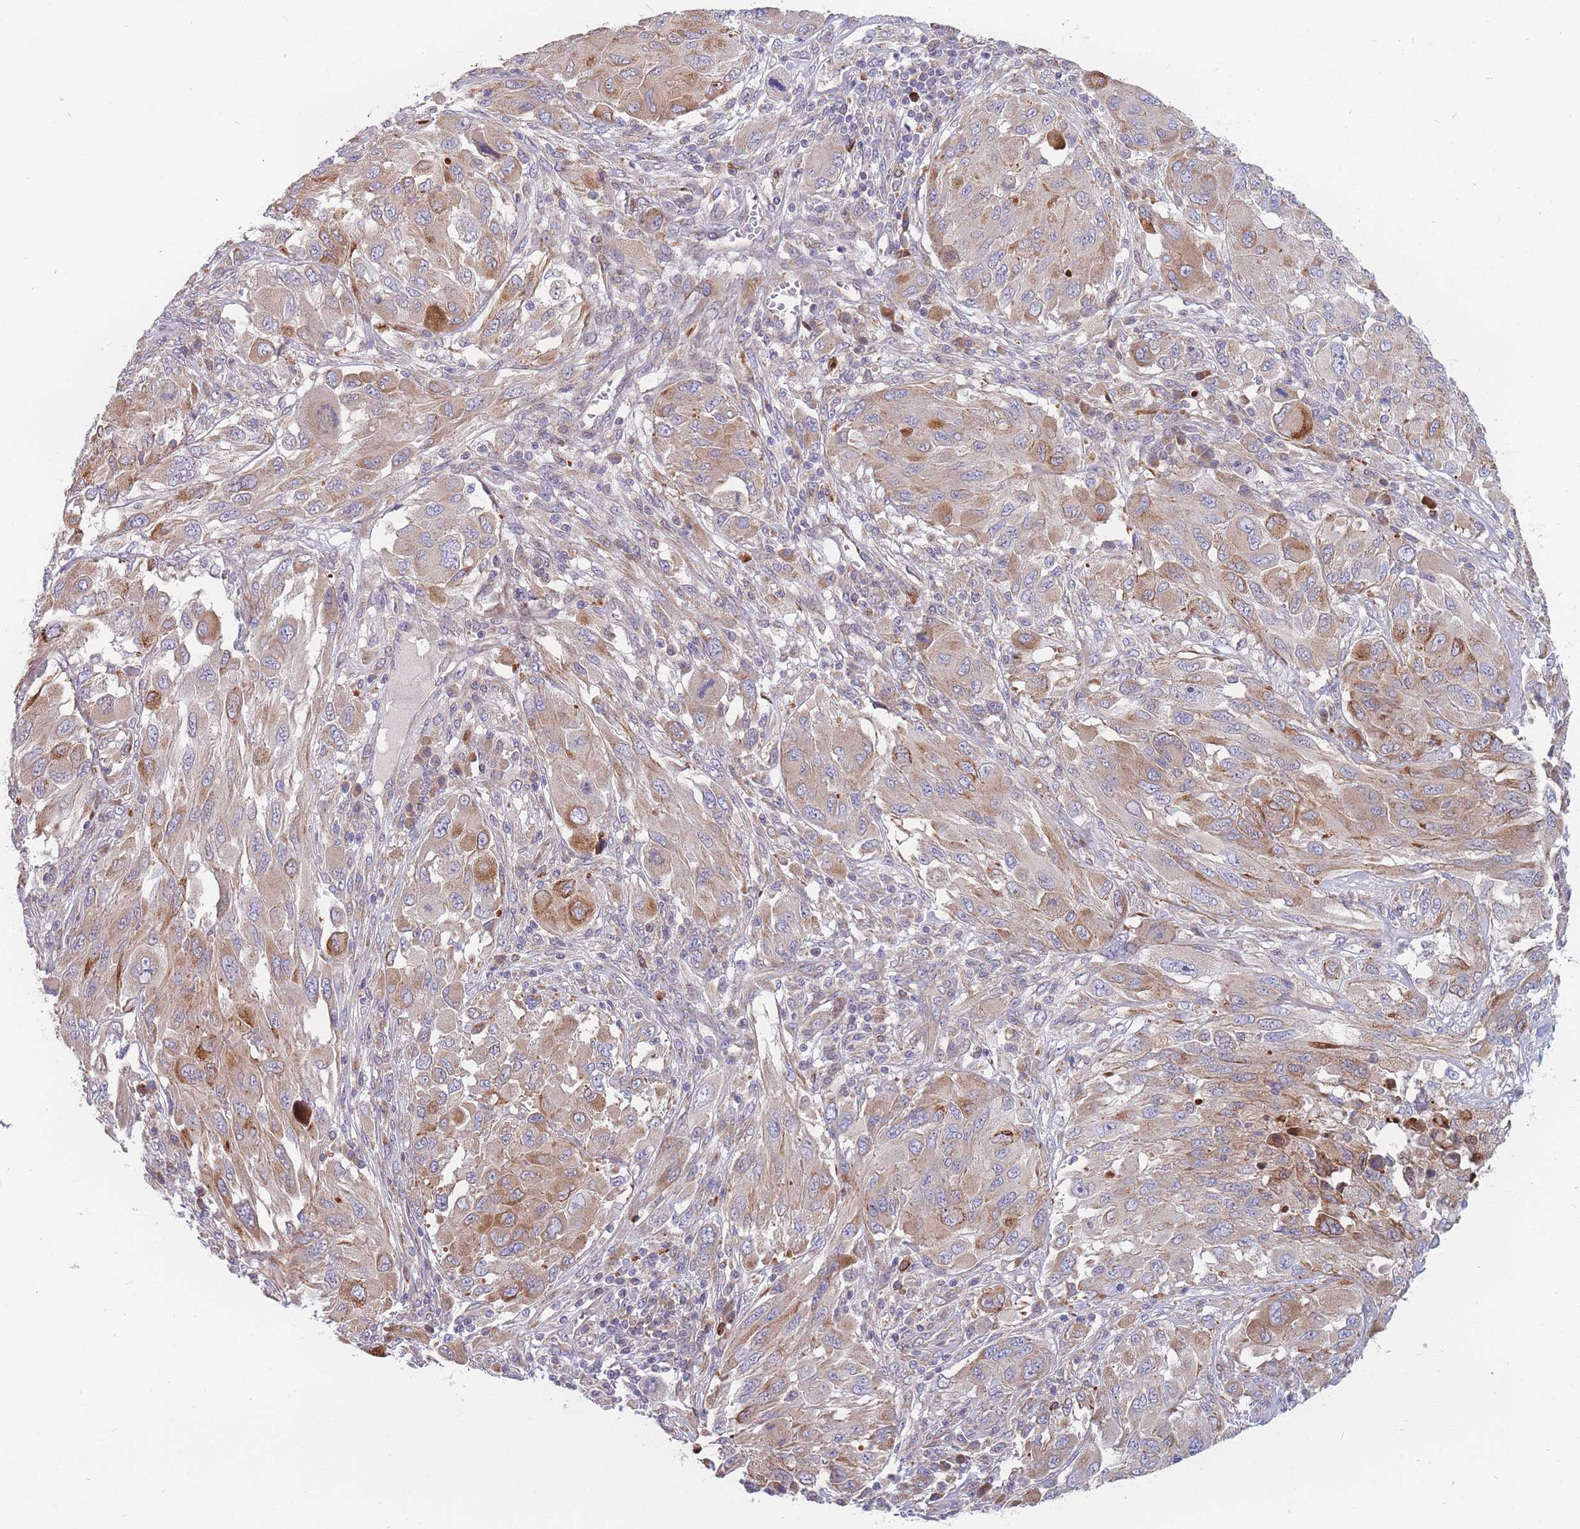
{"staining": {"intensity": "moderate", "quantity": ">75%", "location": "cytoplasmic/membranous"}, "tissue": "melanoma", "cell_type": "Tumor cells", "image_type": "cancer", "snomed": [{"axis": "morphology", "description": "Malignant melanoma, NOS"}, {"axis": "topography", "description": "Skin"}], "caption": "This image shows immunohistochemistry staining of human malignant melanoma, with medium moderate cytoplasmic/membranous expression in about >75% of tumor cells.", "gene": "TMEM131L", "patient": {"sex": "female", "age": 91}}